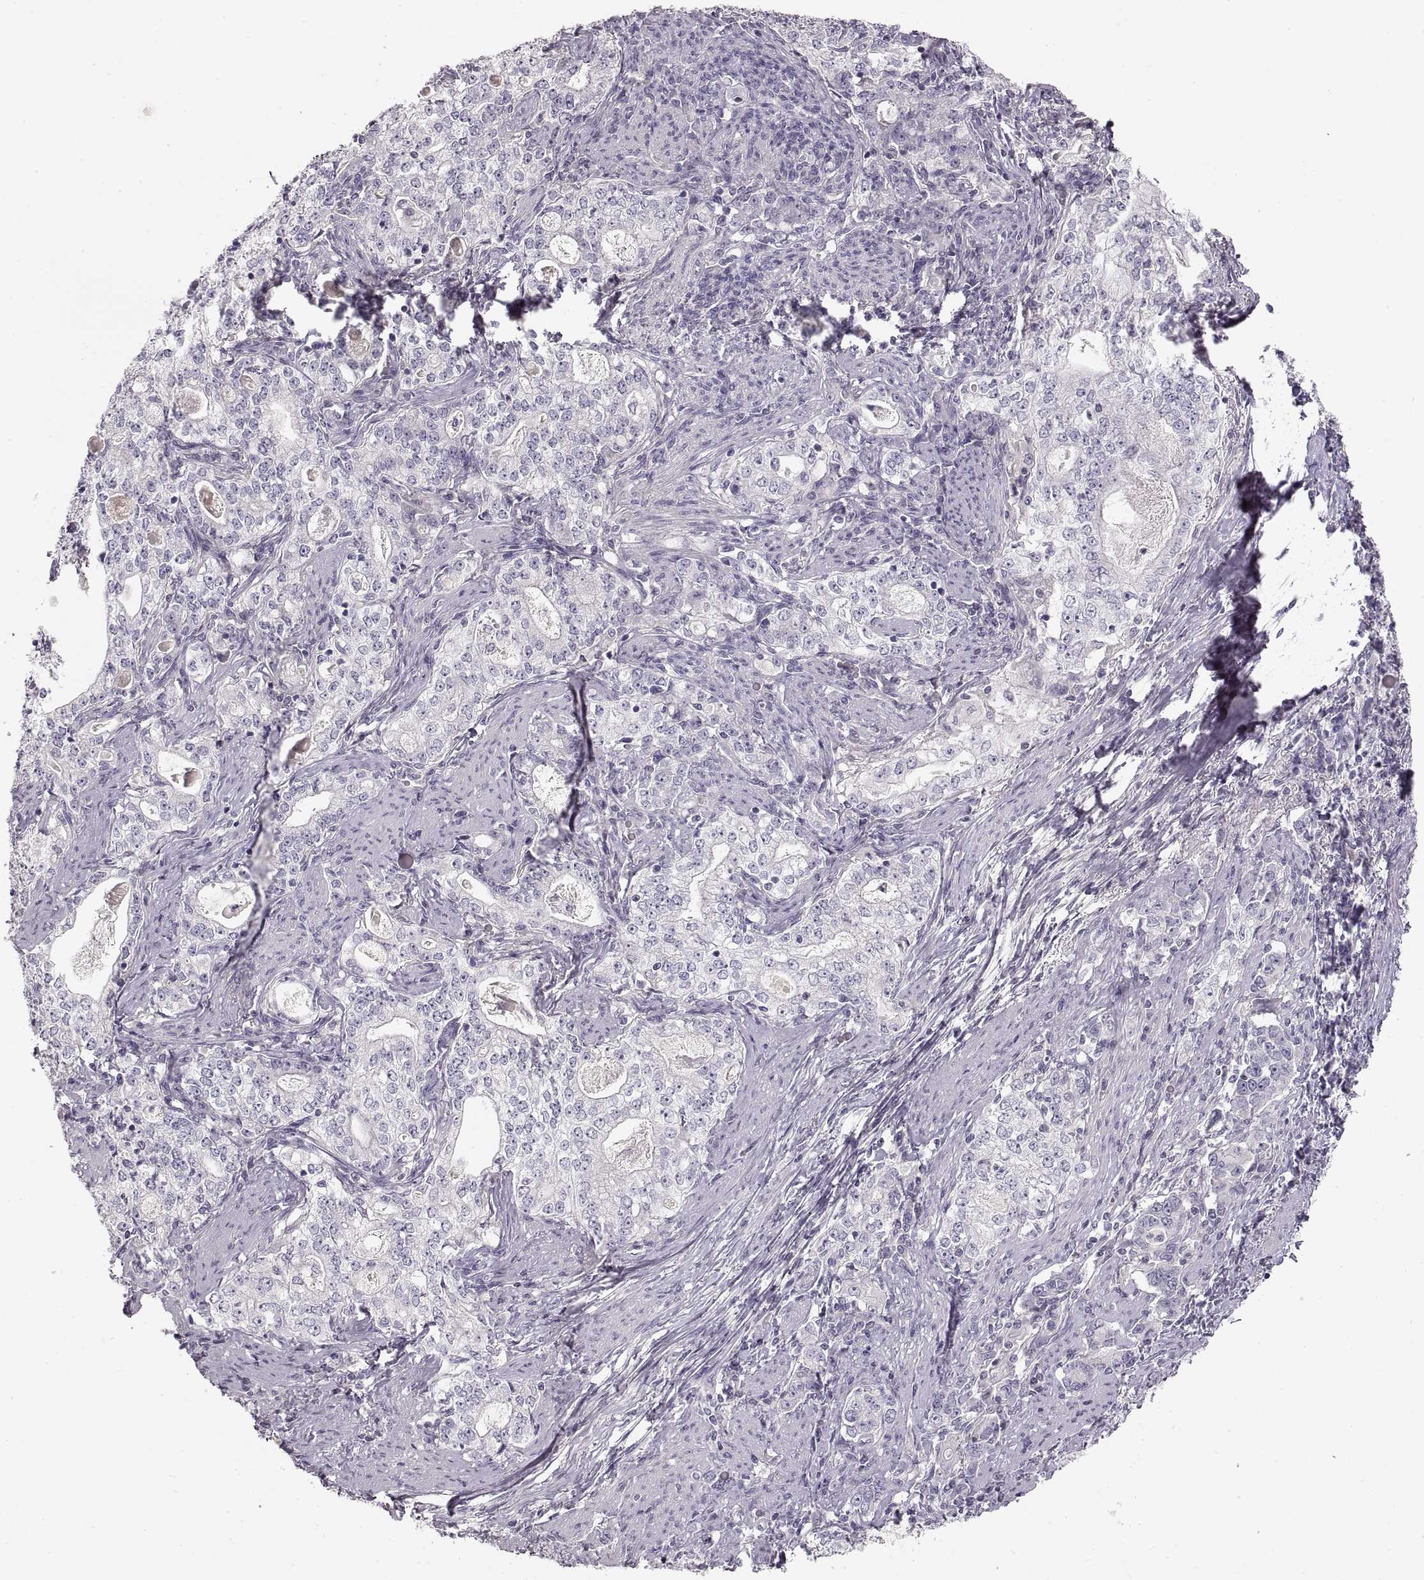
{"staining": {"intensity": "negative", "quantity": "none", "location": "none"}, "tissue": "stomach cancer", "cell_type": "Tumor cells", "image_type": "cancer", "snomed": [{"axis": "morphology", "description": "Adenocarcinoma, NOS"}, {"axis": "topography", "description": "Stomach, lower"}], "caption": "Human adenocarcinoma (stomach) stained for a protein using IHC demonstrates no positivity in tumor cells.", "gene": "PCSK2", "patient": {"sex": "female", "age": 72}}